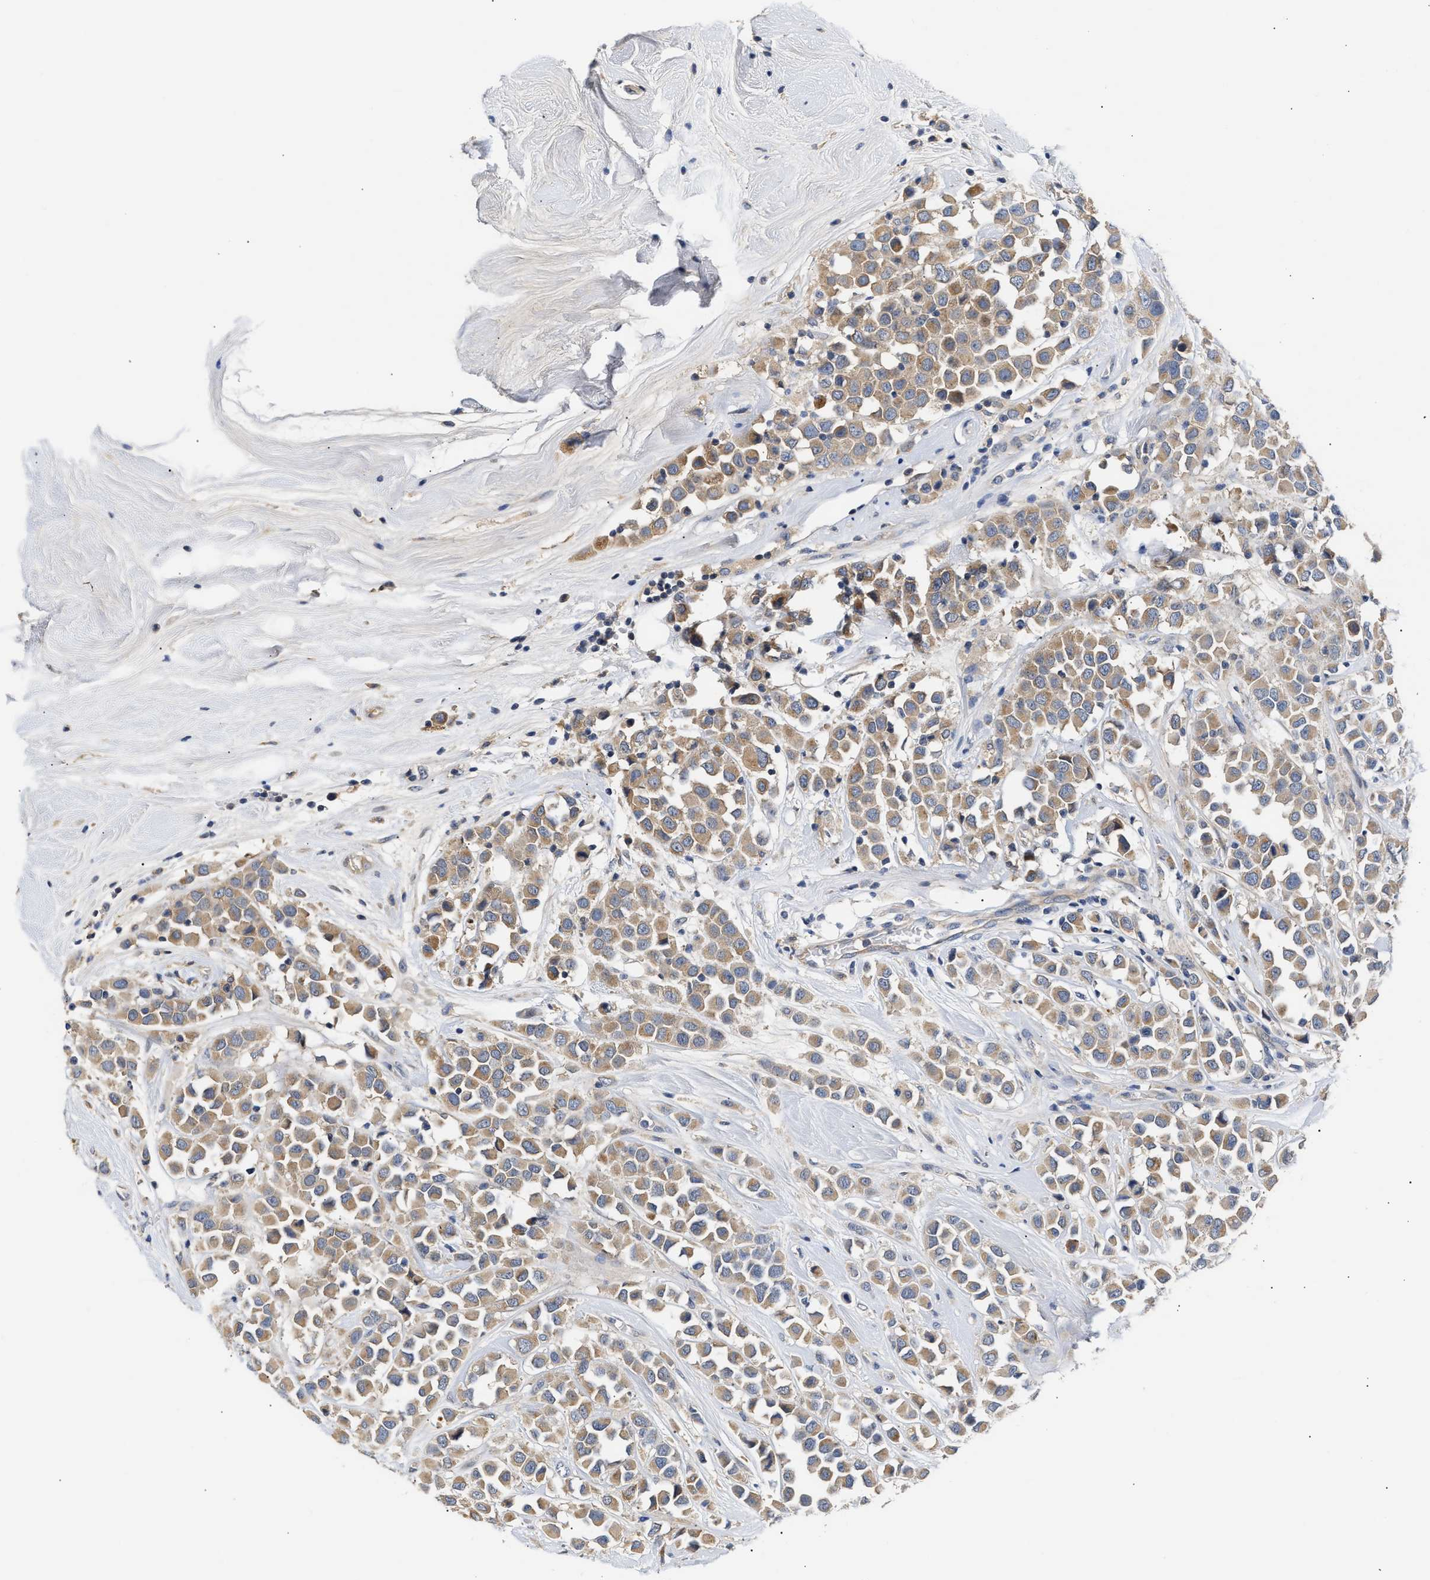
{"staining": {"intensity": "weak", "quantity": ">75%", "location": "cytoplasmic/membranous"}, "tissue": "breast cancer", "cell_type": "Tumor cells", "image_type": "cancer", "snomed": [{"axis": "morphology", "description": "Duct carcinoma"}, {"axis": "topography", "description": "Breast"}], "caption": "Breast infiltrating ductal carcinoma tissue displays weak cytoplasmic/membranous expression in approximately >75% of tumor cells", "gene": "KASH5", "patient": {"sex": "female", "age": 61}}